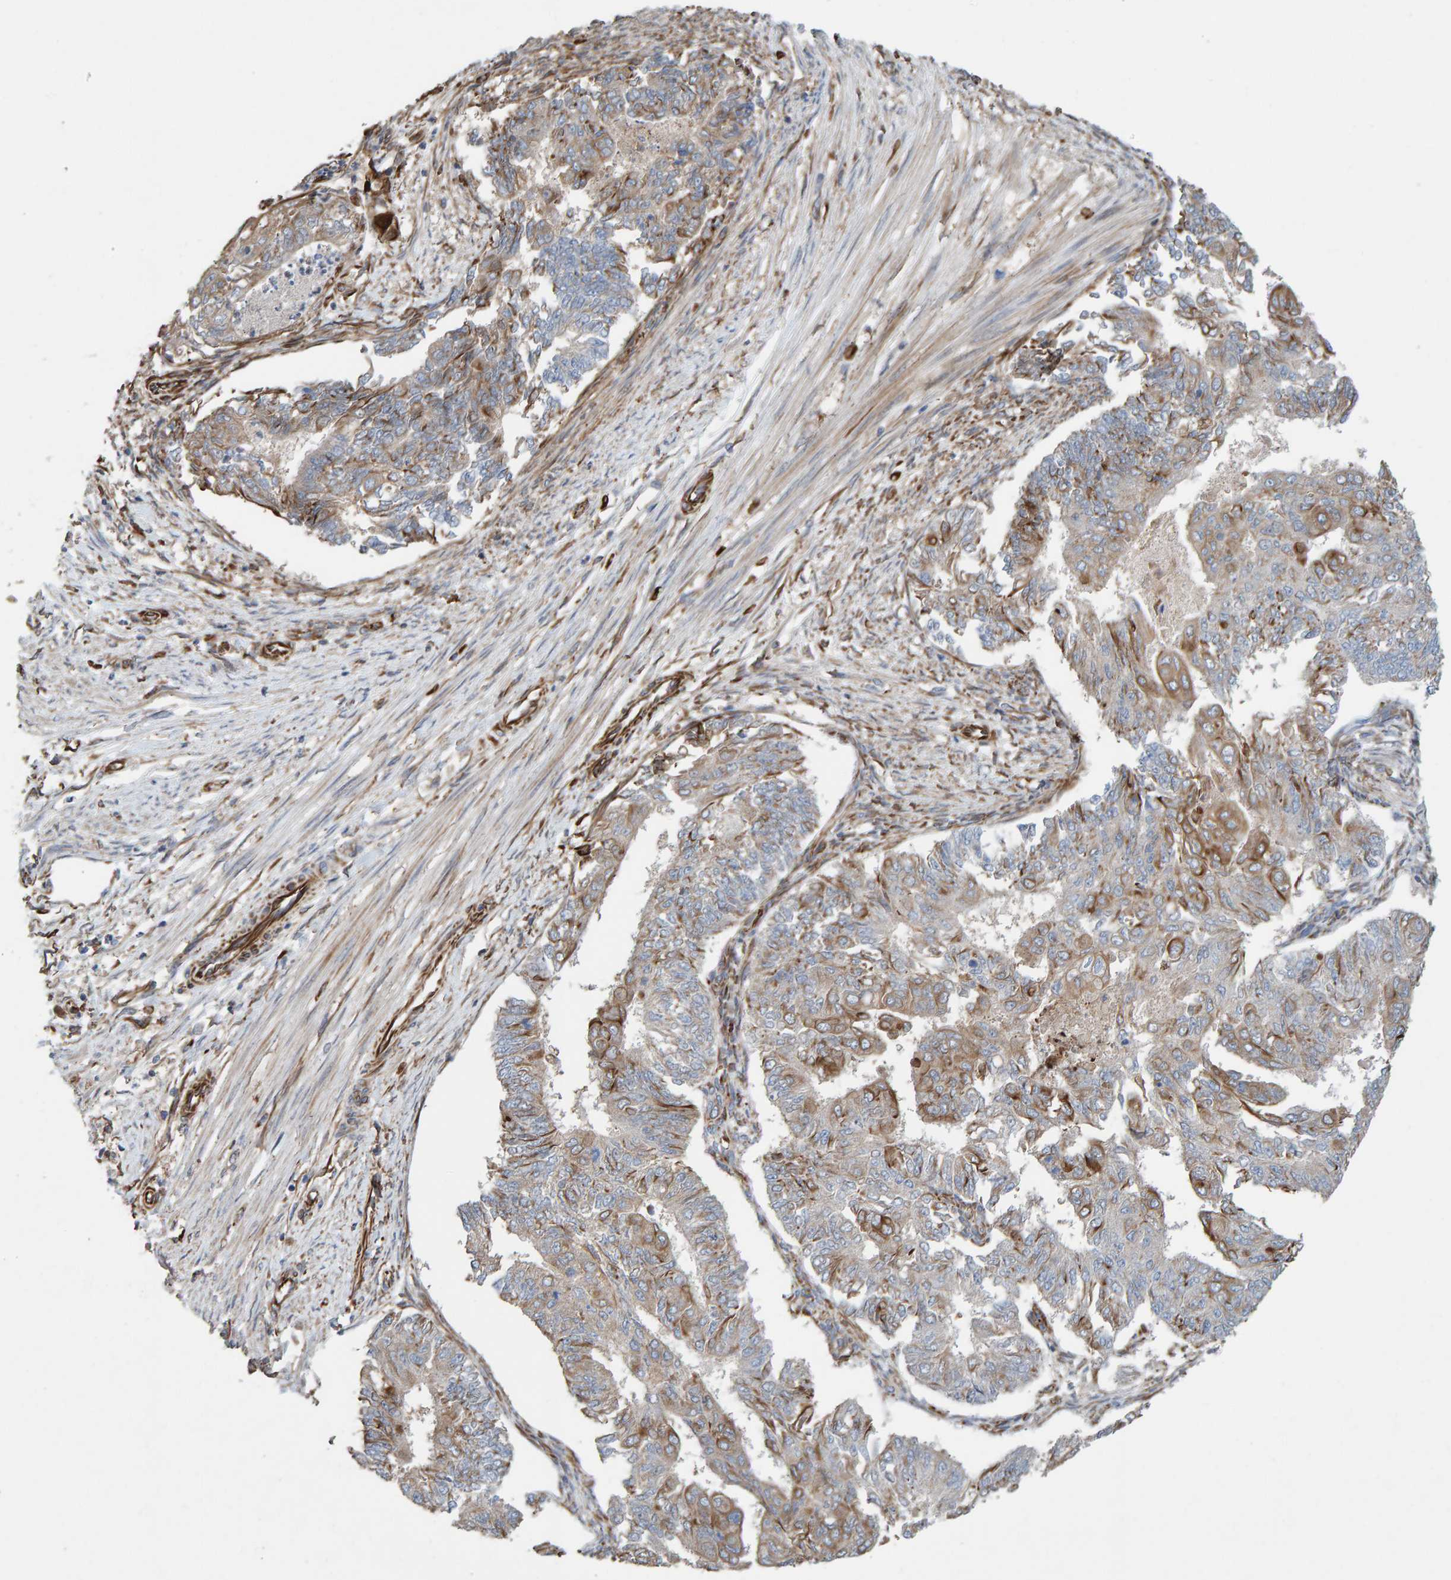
{"staining": {"intensity": "weak", "quantity": "25%-75%", "location": "cytoplasmic/membranous"}, "tissue": "endometrial cancer", "cell_type": "Tumor cells", "image_type": "cancer", "snomed": [{"axis": "morphology", "description": "Adenocarcinoma, NOS"}, {"axis": "topography", "description": "Endometrium"}], "caption": "Endometrial cancer stained for a protein (brown) reveals weak cytoplasmic/membranous positive expression in about 25%-75% of tumor cells.", "gene": "ZNF347", "patient": {"sex": "female", "age": 32}}